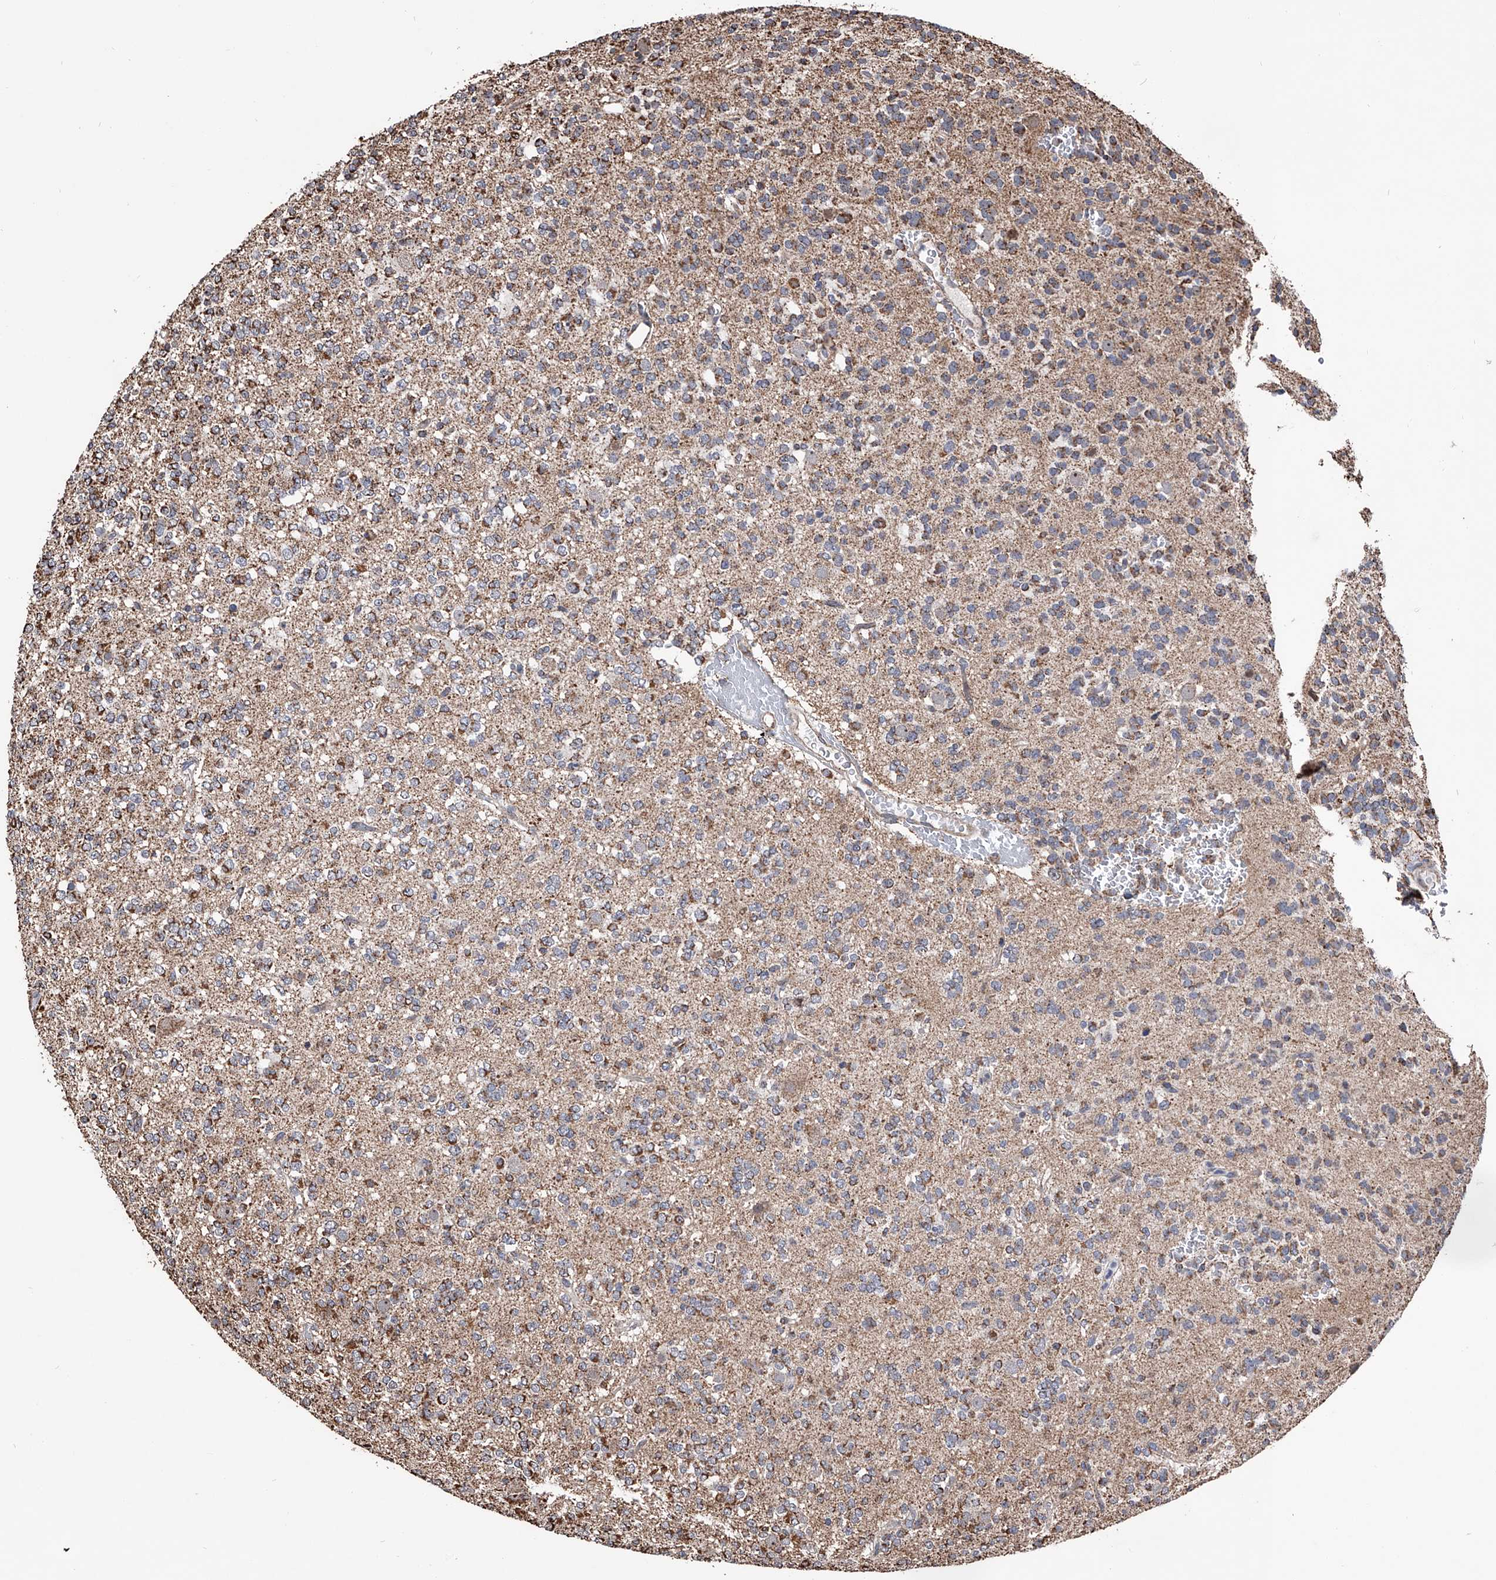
{"staining": {"intensity": "strong", "quantity": "25%-75%", "location": "cytoplasmic/membranous"}, "tissue": "glioma", "cell_type": "Tumor cells", "image_type": "cancer", "snomed": [{"axis": "morphology", "description": "Glioma, malignant, Low grade"}, {"axis": "topography", "description": "Brain"}], "caption": "A histopathology image of malignant low-grade glioma stained for a protein exhibits strong cytoplasmic/membranous brown staining in tumor cells.", "gene": "SMPDL3A", "patient": {"sex": "male", "age": 38}}